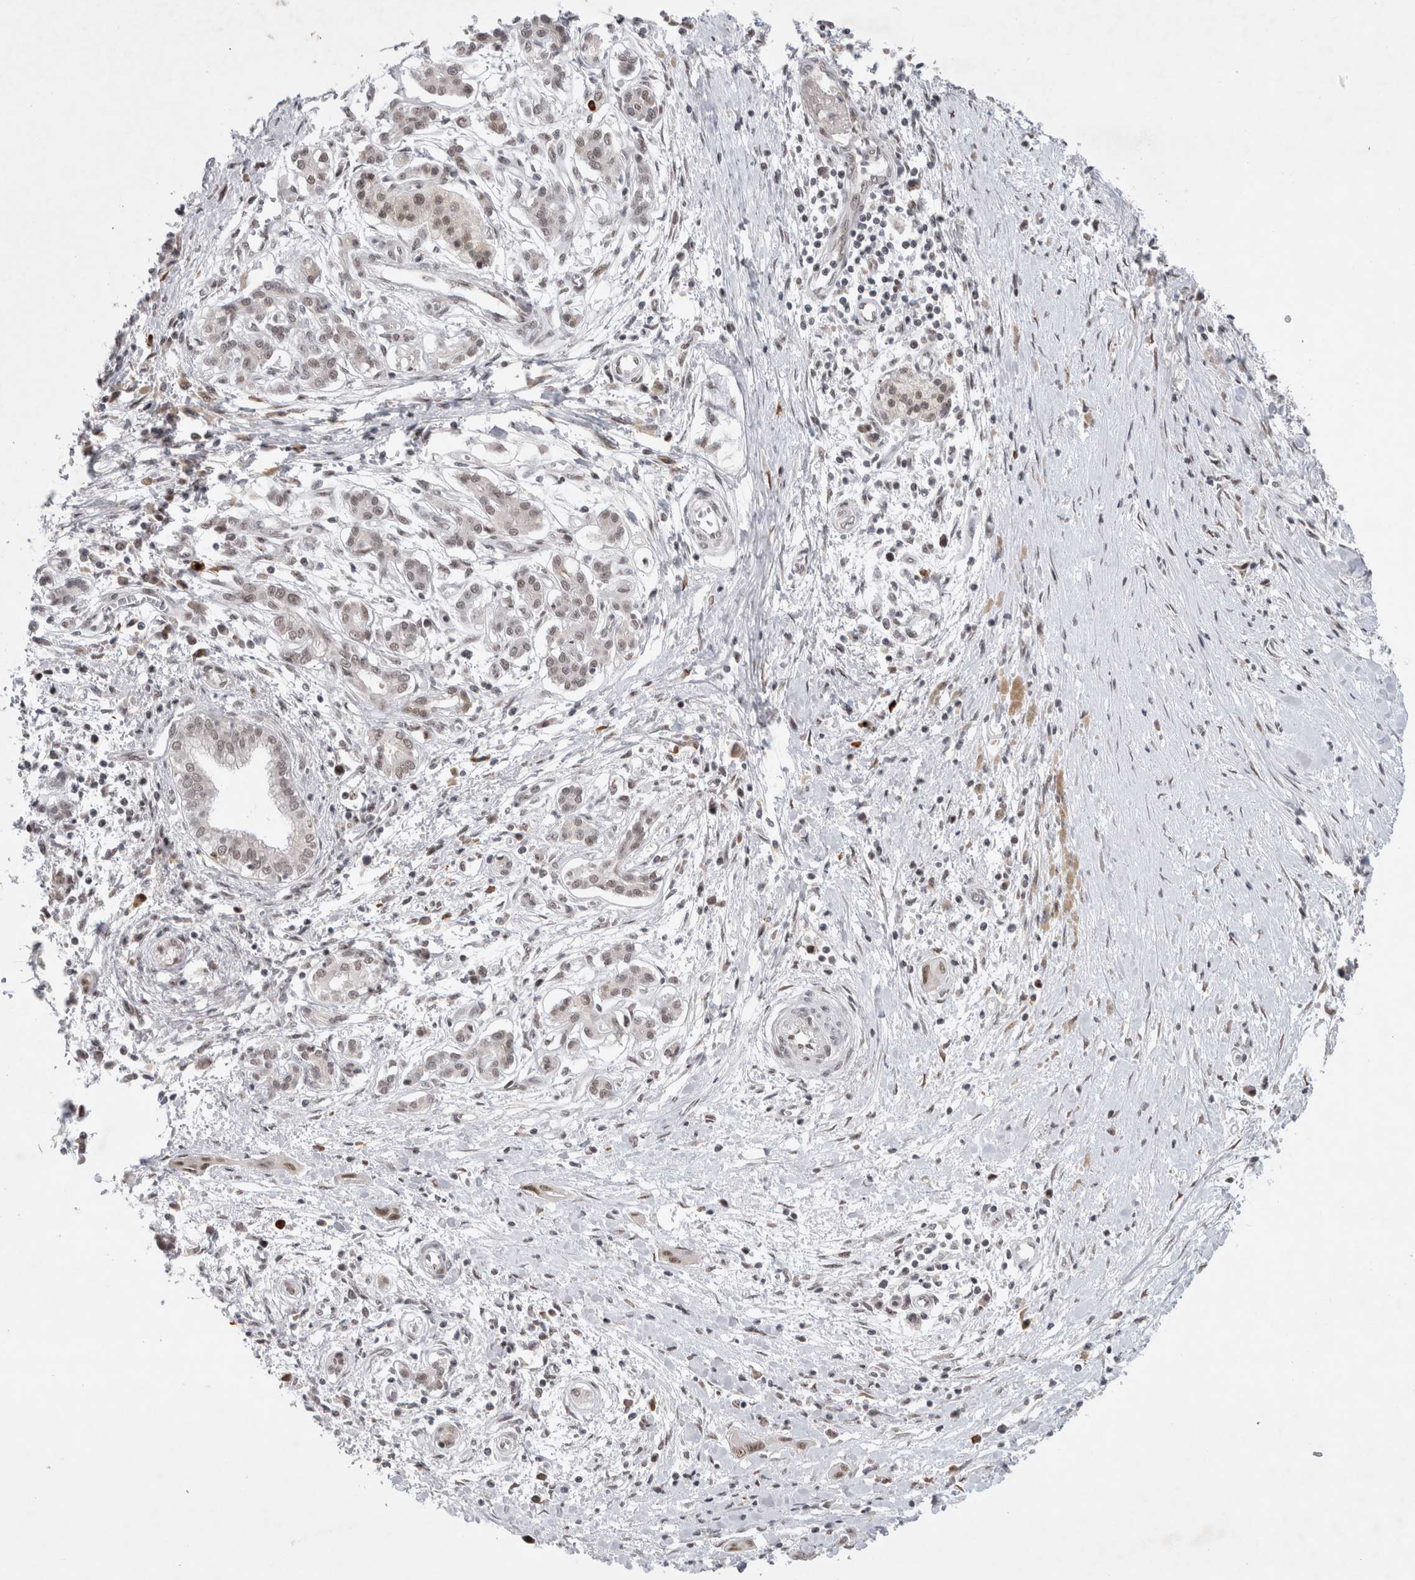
{"staining": {"intensity": "weak", "quantity": ">75%", "location": "nuclear"}, "tissue": "pancreatic cancer", "cell_type": "Tumor cells", "image_type": "cancer", "snomed": [{"axis": "morphology", "description": "Adenocarcinoma, NOS"}, {"axis": "topography", "description": "Pancreas"}], "caption": "The photomicrograph displays a brown stain indicating the presence of a protein in the nuclear of tumor cells in pancreatic cancer (adenocarcinoma).", "gene": "HESX1", "patient": {"sex": "male", "age": 58}}